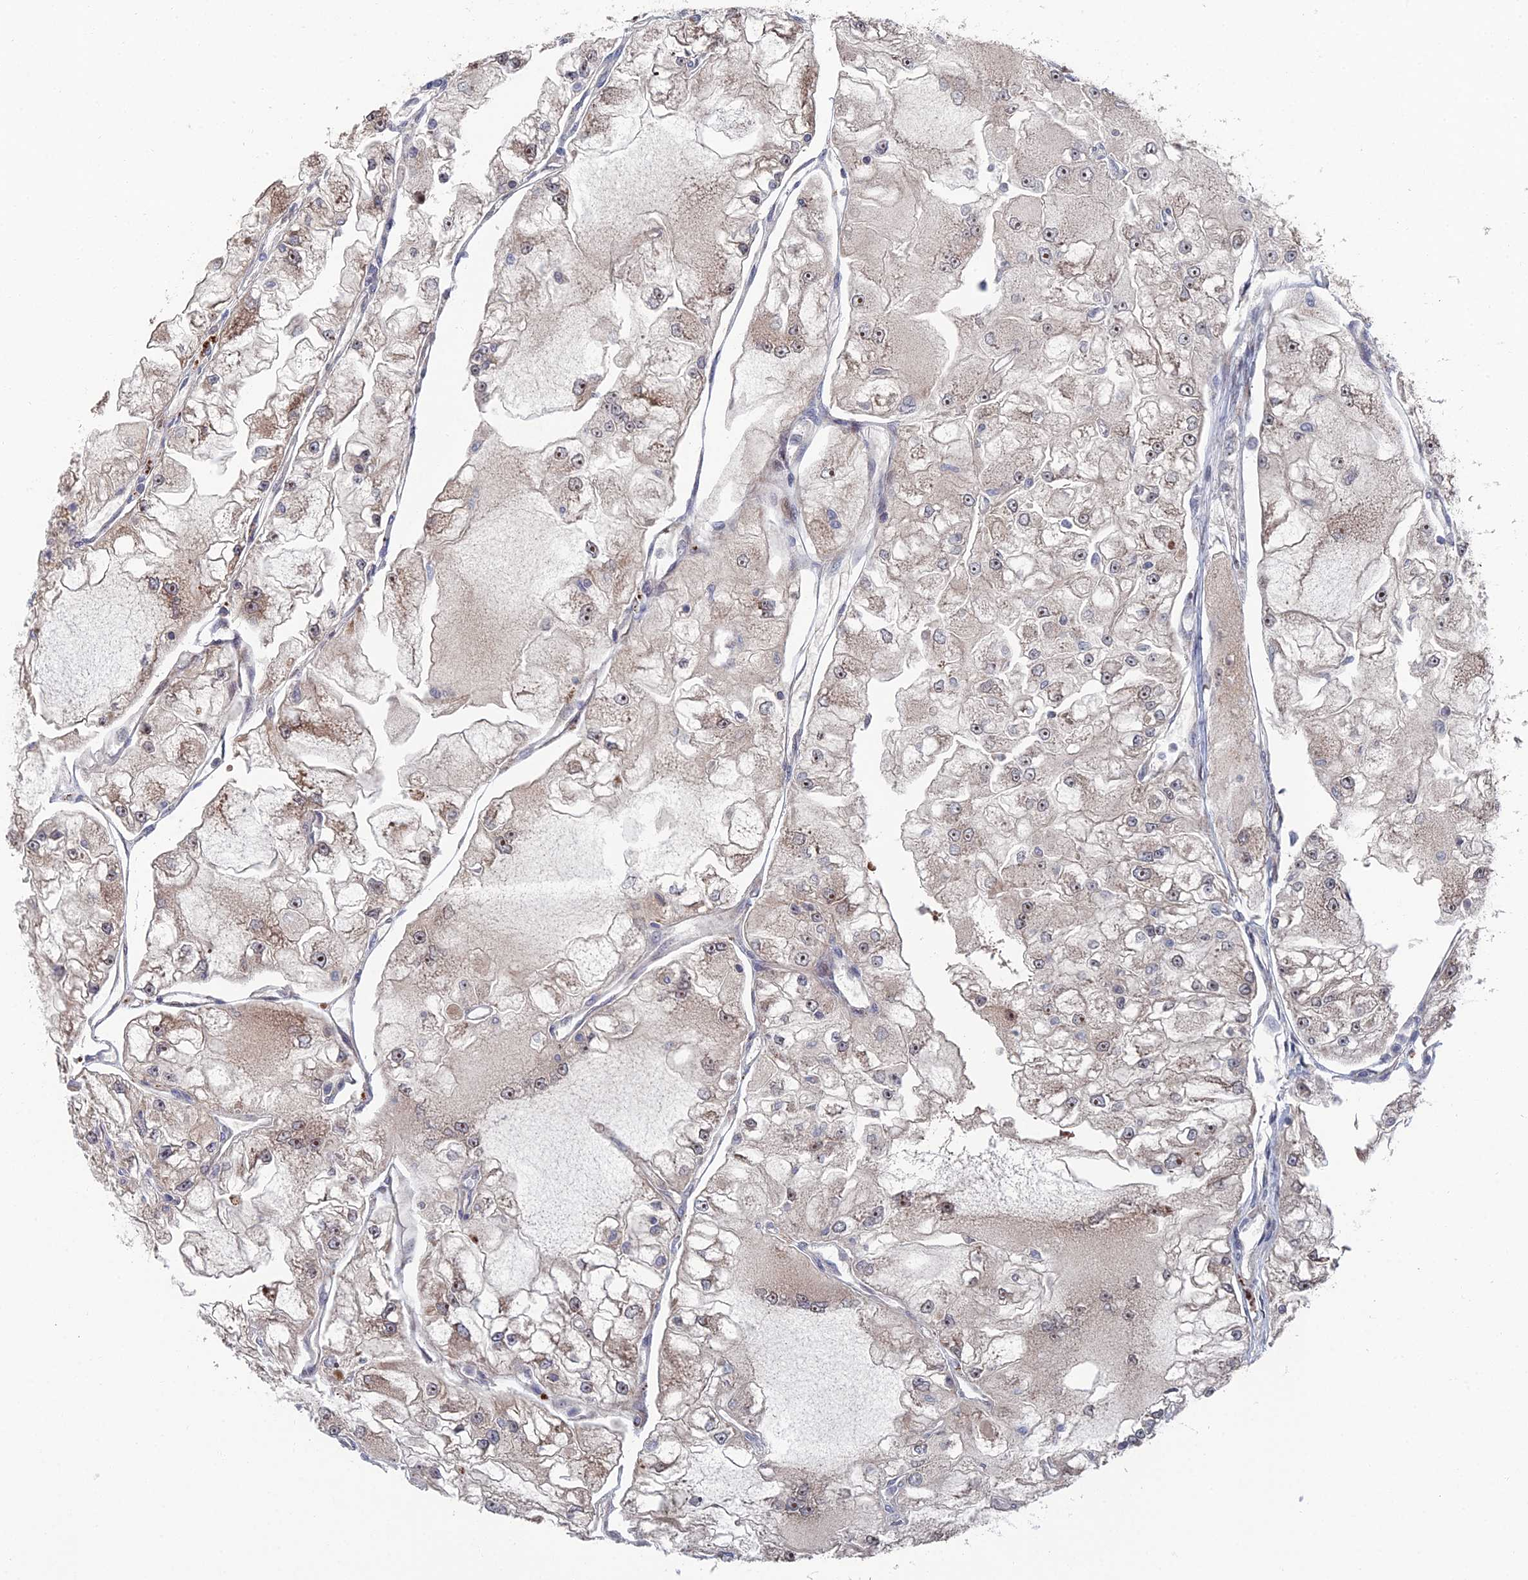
{"staining": {"intensity": "moderate", "quantity": "25%-75%", "location": "nuclear"}, "tissue": "renal cancer", "cell_type": "Tumor cells", "image_type": "cancer", "snomed": [{"axis": "morphology", "description": "Adenocarcinoma, NOS"}, {"axis": "topography", "description": "Kidney"}], "caption": "Renal adenocarcinoma stained with a protein marker demonstrates moderate staining in tumor cells.", "gene": "GTF2IRD1", "patient": {"sex": "female", "age": 72}}